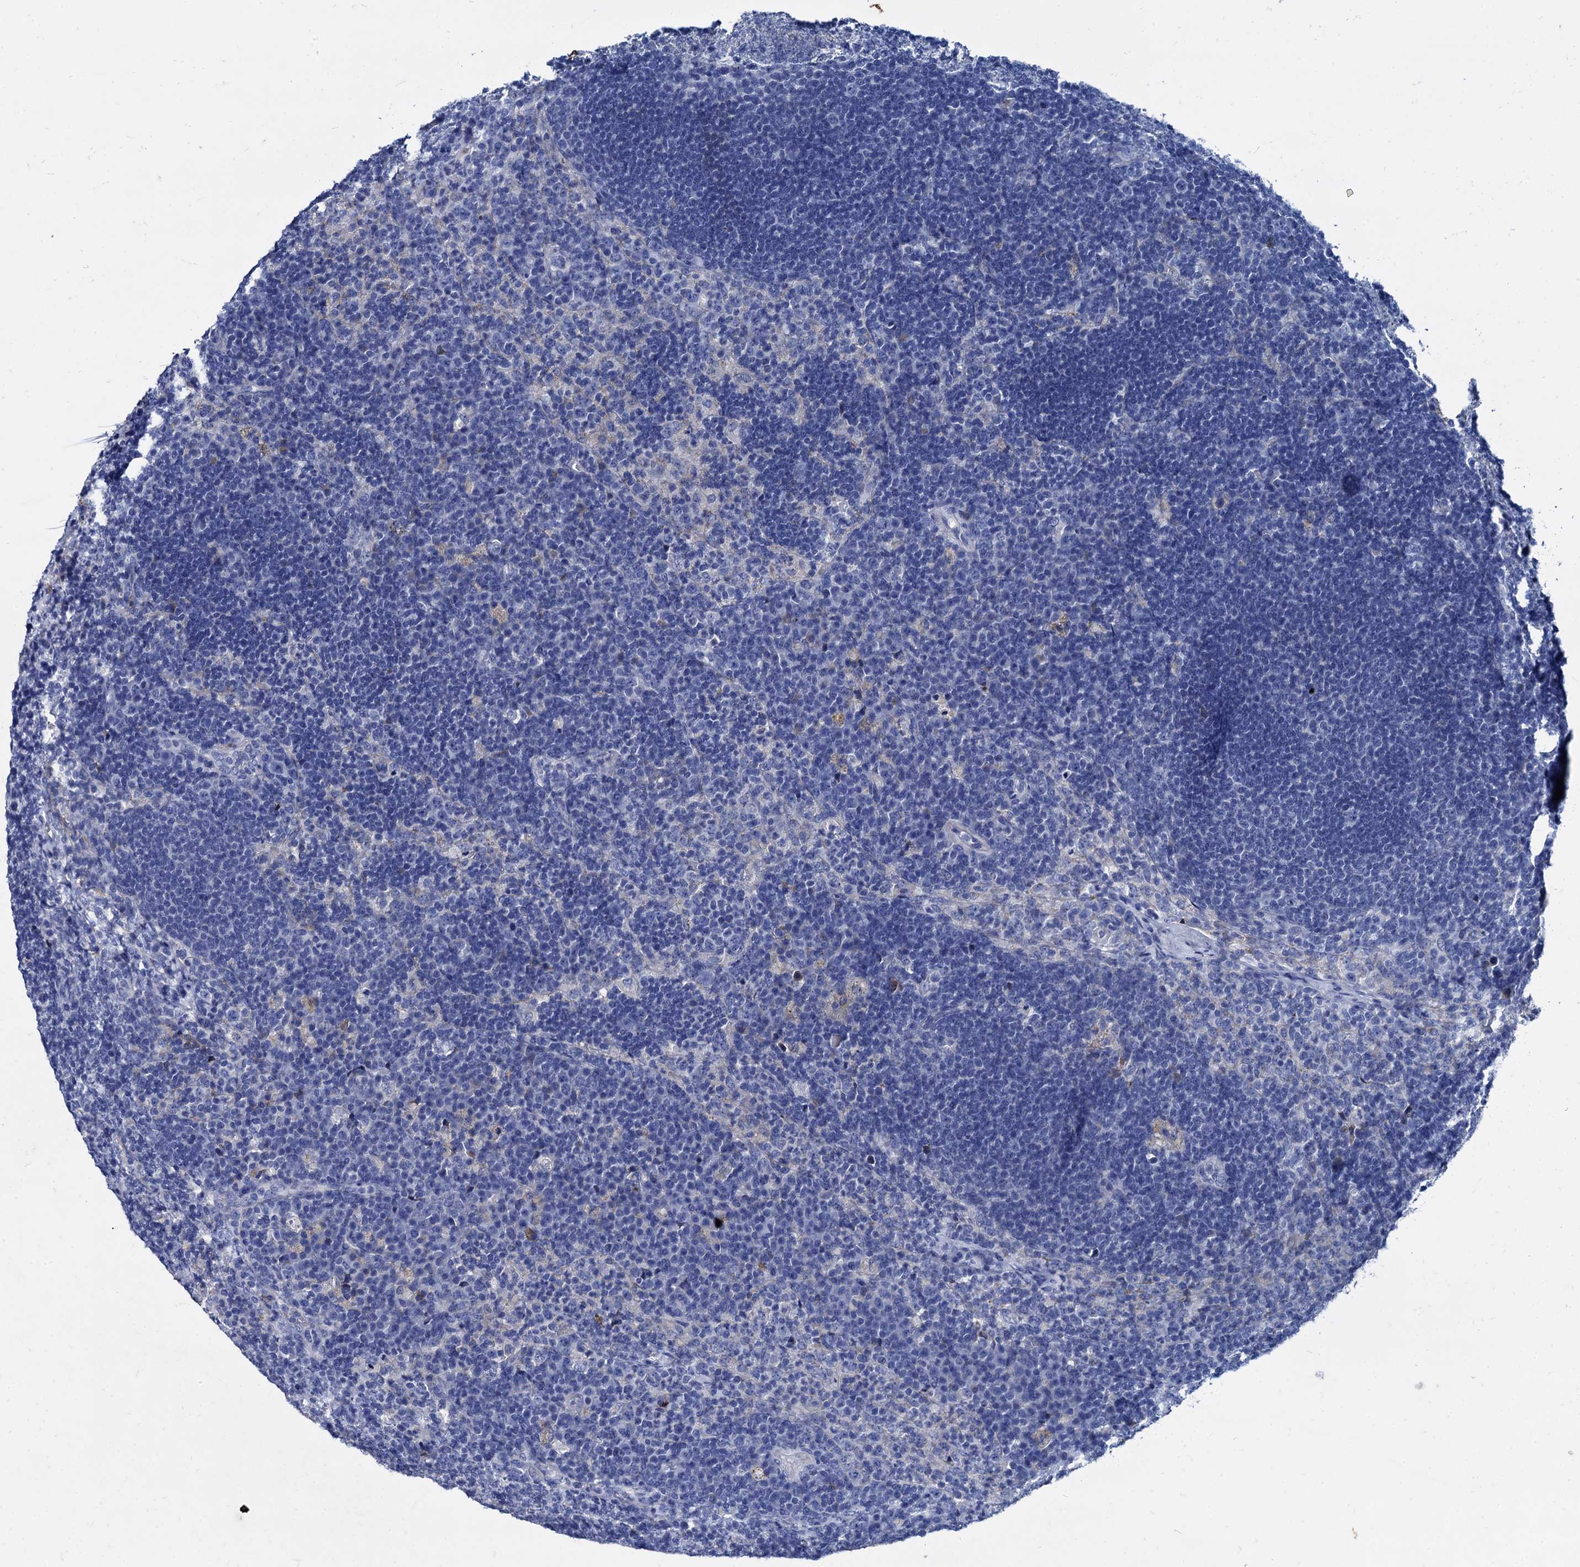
{"staining": {"intensity": "negative", "quantity": "none", "location": "none"}, "tissue": "lymph node", "cell_type": "Germinal center cells", "image_type": "normal", "snomed": [{"axis": "morphology", "description": "Normal tissue, NOS"}, {"axis": "topography", "description": "Lymph node"}], "caption": "Protein analysis of benign lymph node demonstrates no significant expression in germinal center cells. The staining was performed using DAB to visualize the protein expression in brown, while the nuclei were stained in blue with hematoxylin (Magnification: 20x).", "gene": "TMEM72", "patient": {"sex": "female", "age": 70}}